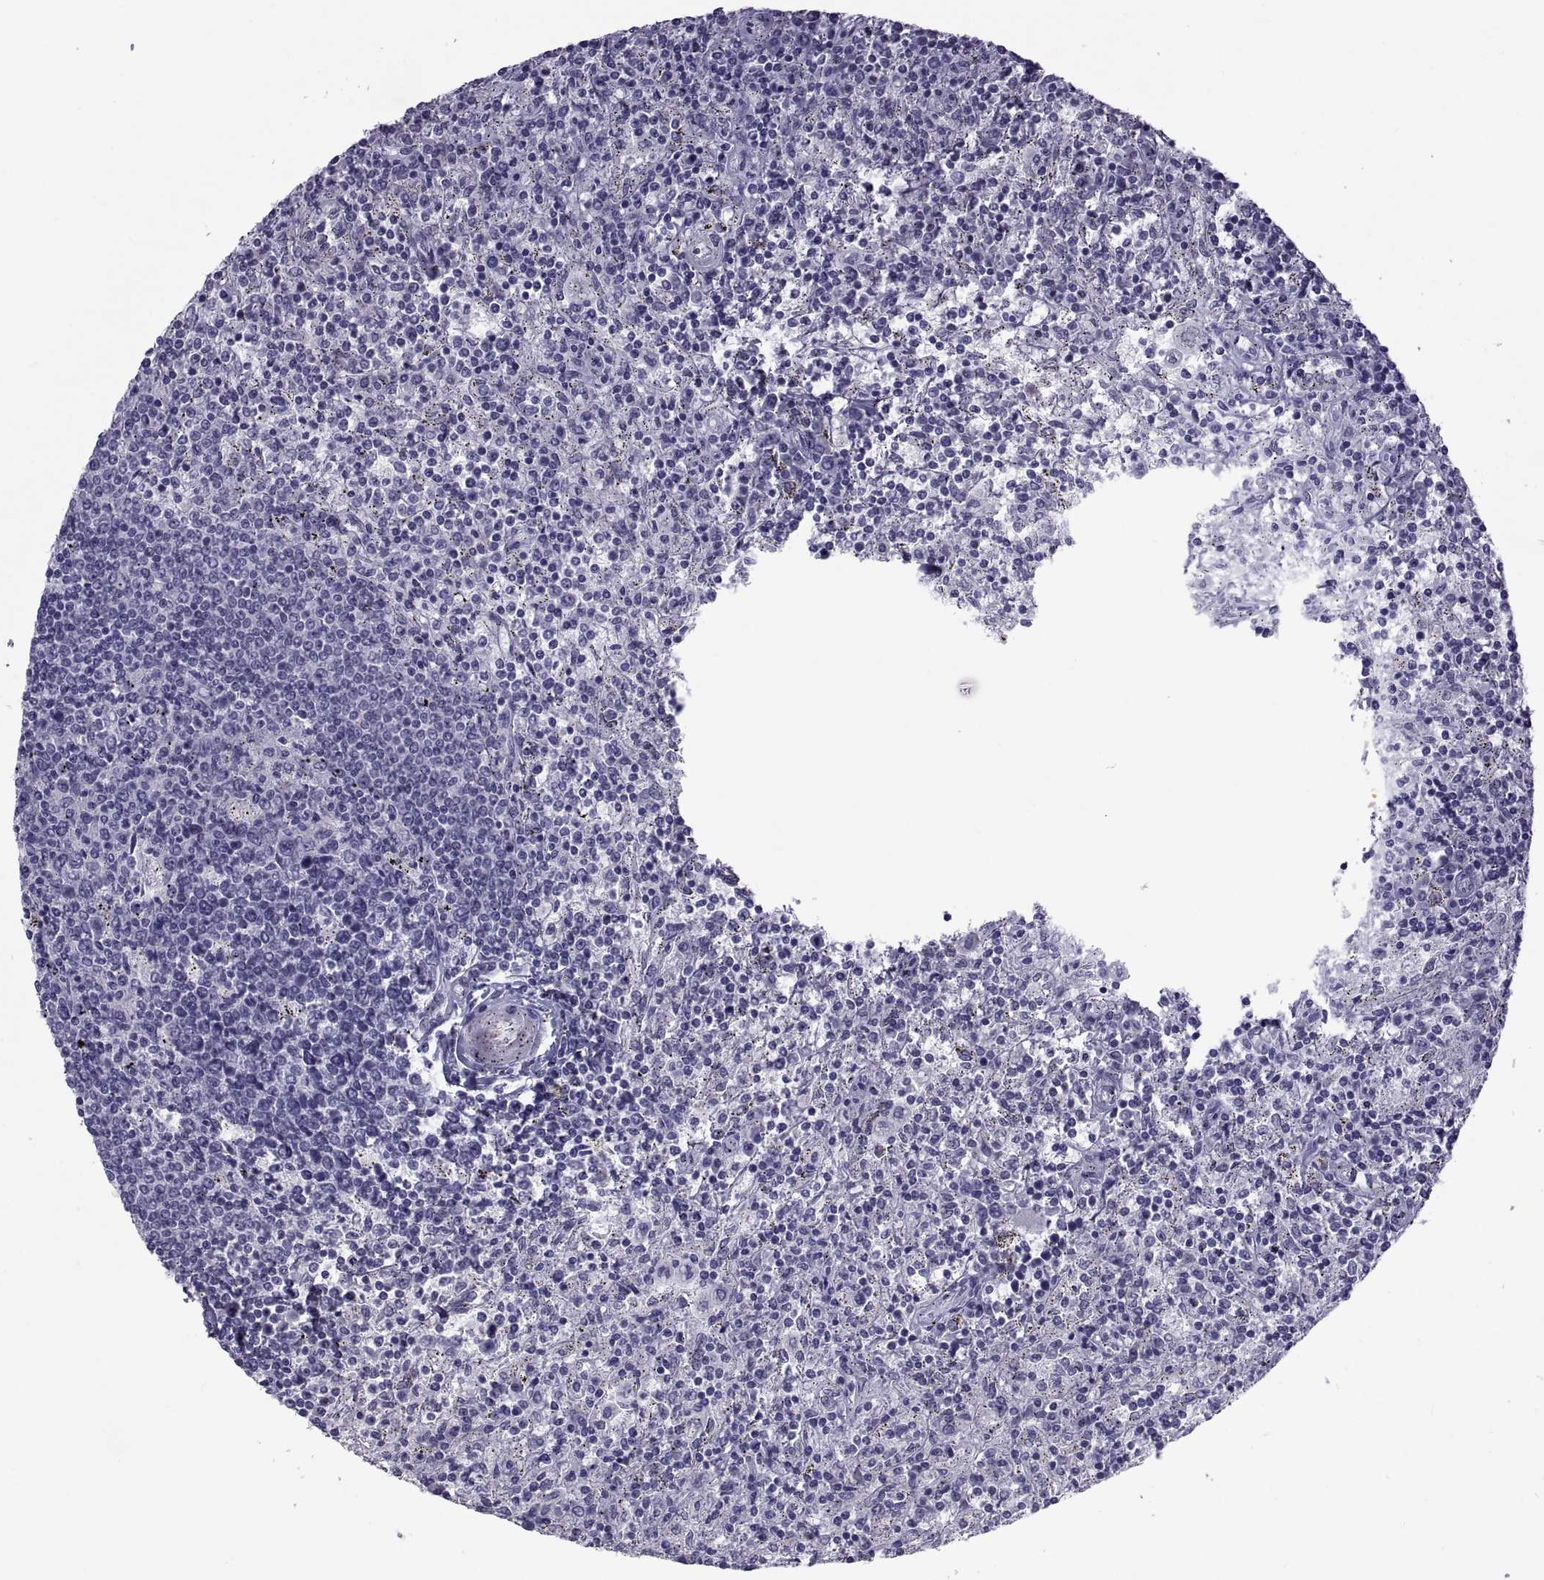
{"staining": {"intensity": "negative", "quantity": "none", "location": "none"}, "tissue": "lymphoma", "cell_type": "Tumor cells", "image_type": "cancer", "snomed": [{"axis": "morphology", "description": "Malignant lymphoma, non-Hodgkin's type, Low grade"}, {"axis": "topography", "description": "Spleen"}], "caption": "The histopathology image displays no significant positivity in tumor cells of lymphoma. Brightfield microscopy of IHC stained with DAB (3,3'-diaminobenzidine) (brown) and hematoxylin (blue), captured at high magnification.", "gene": "MAGEB1", "patient": {"sex": "male", "age": 62}}